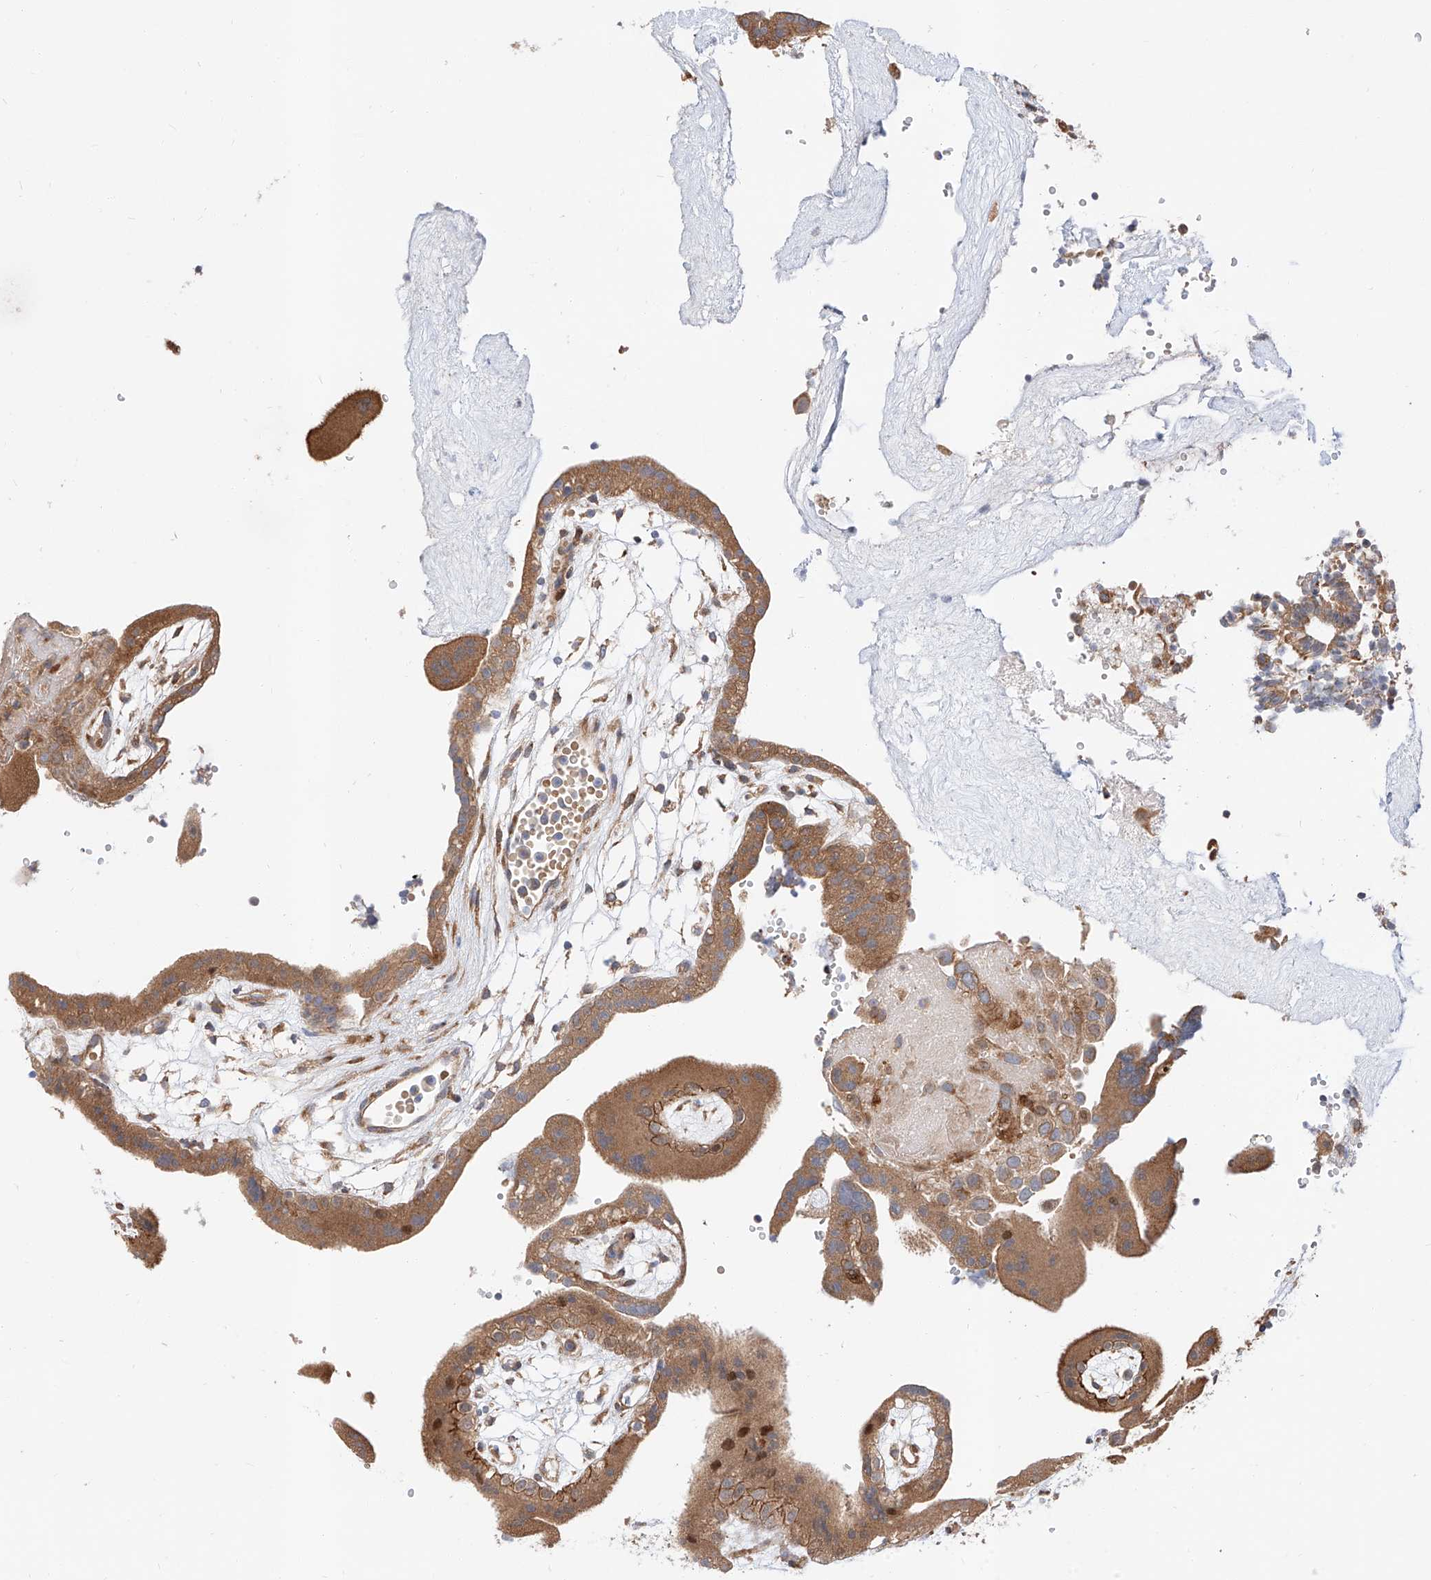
{"staining": {"intensity": "moderate", "quantity": ">75%", "location": "cytoplasmic/membranous"}, "tissue": "placenta", "cell_type": "Decidual cells", "image_type": "normal", "snomed": [{"axis": "morphology", "description": "Normal tissue, NOS"}, {"axis": "topography", "description": "Placenta"}], "caption": "Human placenta stained with a brown dye displays moderate cytoplasmic/membranous positive staining in approximately >75% of decidual cells.", "gene": "DIRAS3", "patient": {"sex": "female", "age": 18}}